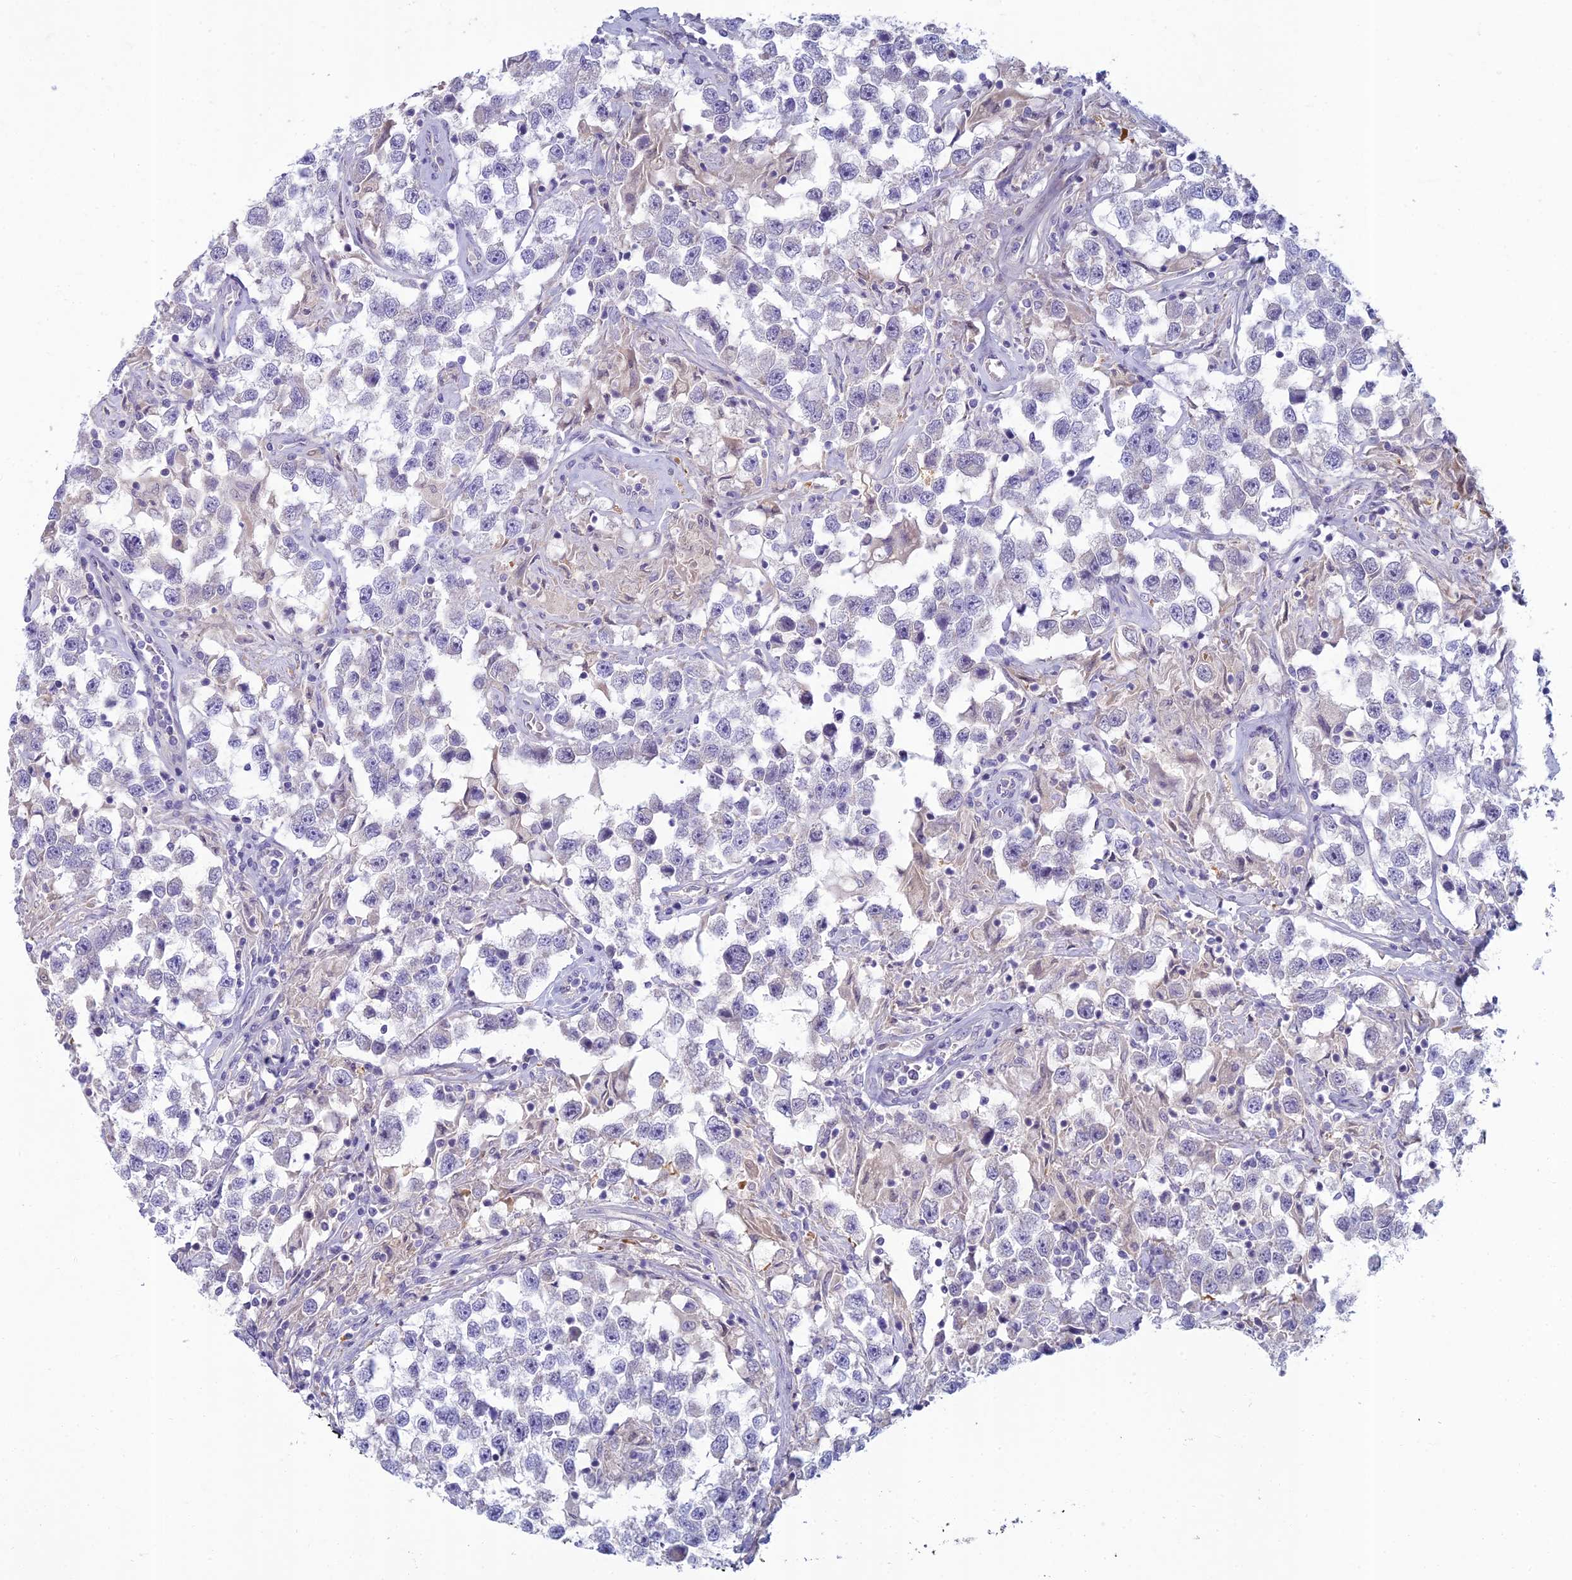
{"staining": {"intensity": "negative", "quantity": "none", "location": "none"}, "tissue": "testis cancer", "cell_type": "Tumor cells", "image_type": "cancer", "snomed": [{"axis": "morphology", "description": "Seminoma, NOS"}, {"axis": "topography", "description": "Testis"}], "caption": "Histopathology image shows no significant protein expression in tumor cells of seminoma (testis). (DAB (3,3'-diaminobenzidine) immunohistochemistry (IHC) visualized using brightfield microscopy, high magnification).", "gene": "SLC25A41", "patient": {"sex": "male", "age": 46}}